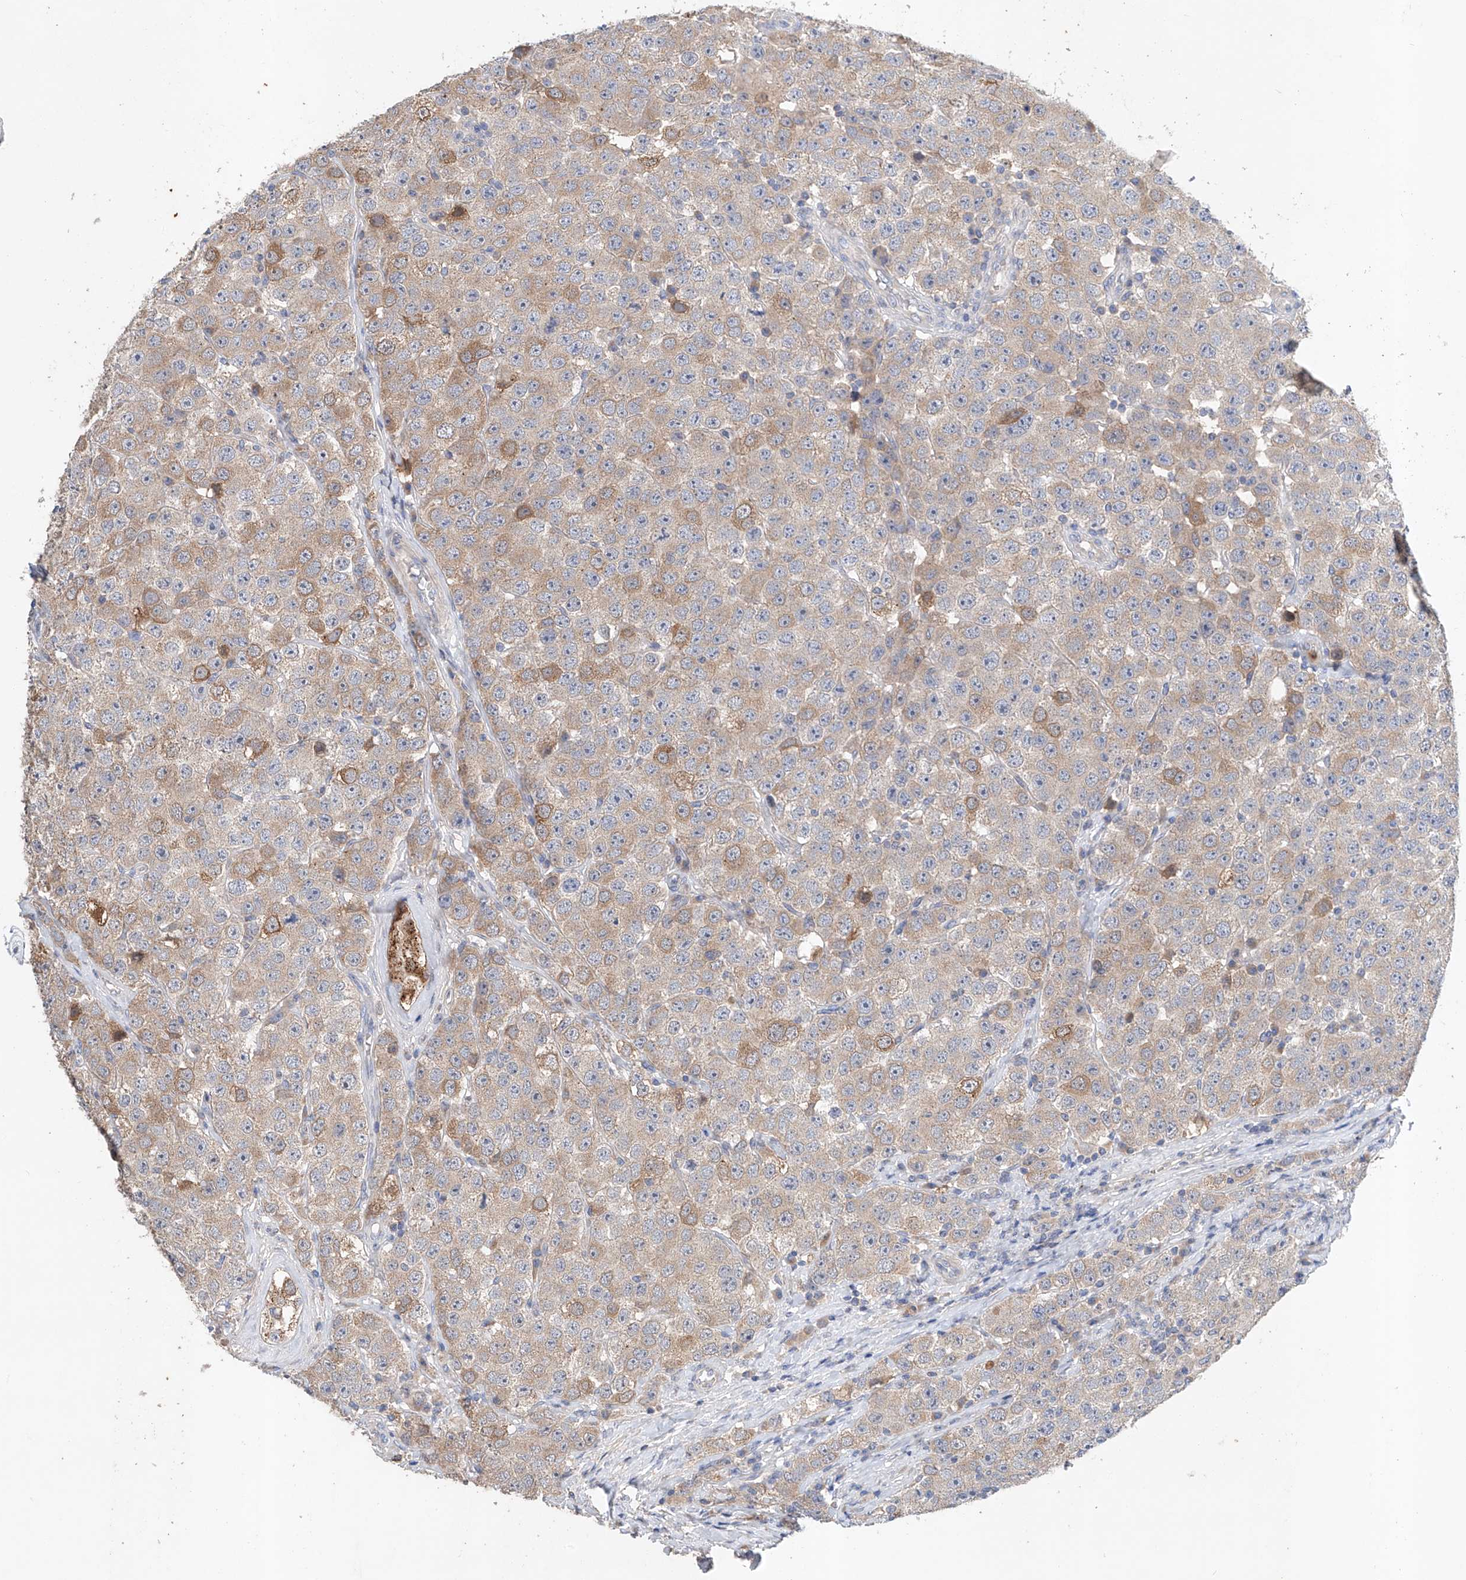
{"staining": {"intensity": "moderate", "quantity": "25%-75%", "location": "cytoplasmic/membranous"}, "tissue": "testis cancer", "cell_type": "Tumor cells", "image_type": "cancer", "snomed": [{"axis": "morphology", "description": "Seminoma, NOS"}, {"axis": "topography", "description": "Testis"}], "caption": "Immunohistochemical staining of seminoma (testis) displays medium levels of moderate cytoplasmic/membranous expression in about 25%-75% of tumor cells. (DAB (3,3'-diaminobenzidine) IHC with brightfield microscopy, high magnification).", "gene": "GPC4", "patient": {"sex": "male", "age": 28}}